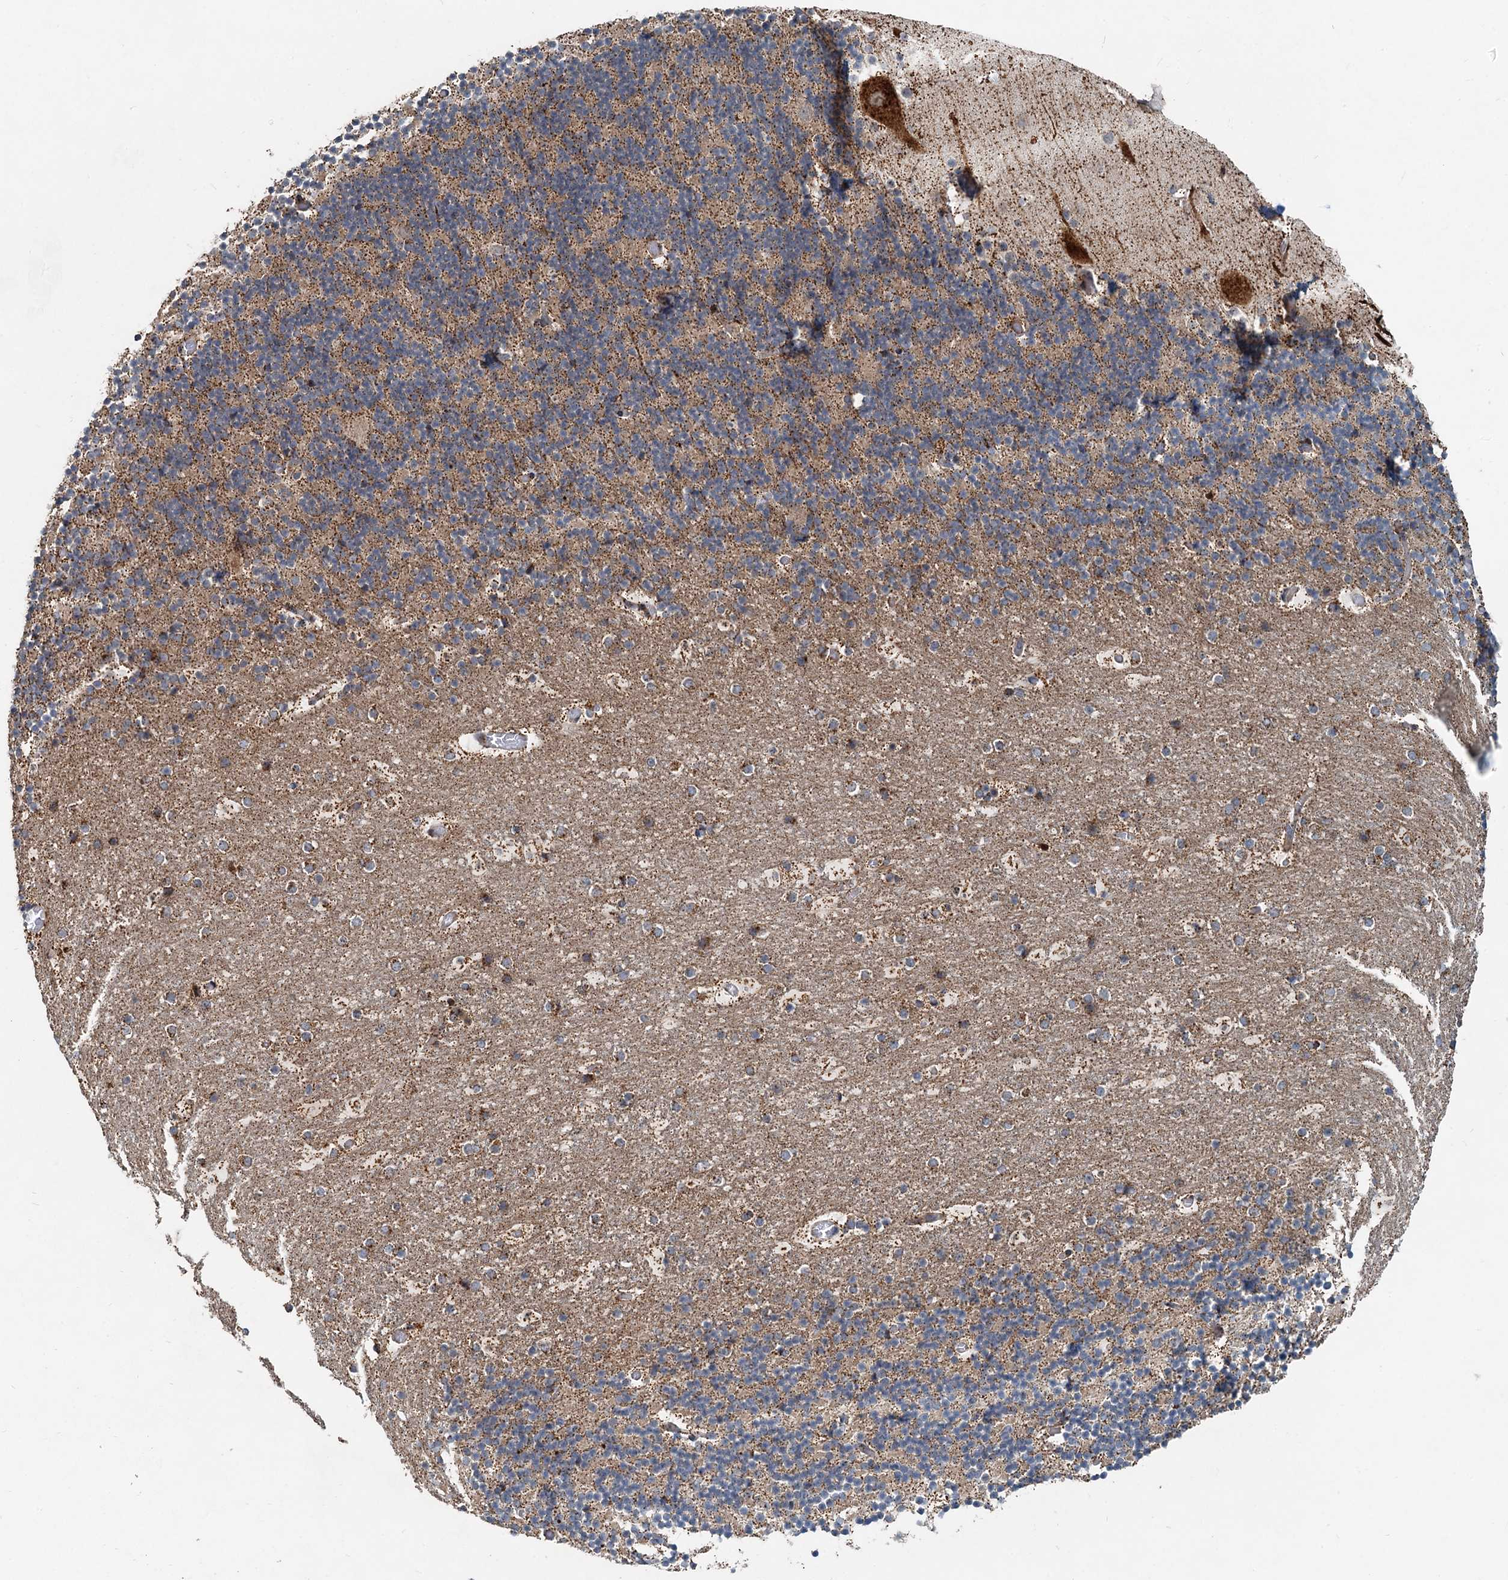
{"staining": {"intensity": "moderate", "quantity": ">75%", "location": "cytoplasmic/membranous"}, "tissue": "cerebellum", "cell_type": "Cells in granular layer", "image_type": "normal", "snomed": [{"axis": "morphology", "description": "Normal tissue, NOS"}, {"axis": "topography", "description": "Cerebellum"}], "caption": "Cells in granular layer demonstrate medium levels of moderate cytoplasmic/membranous expression in about >75% of cells in normal human cerebellum.", "gene": "CEP68", "patient": {"sex": "male", "age": 57}}